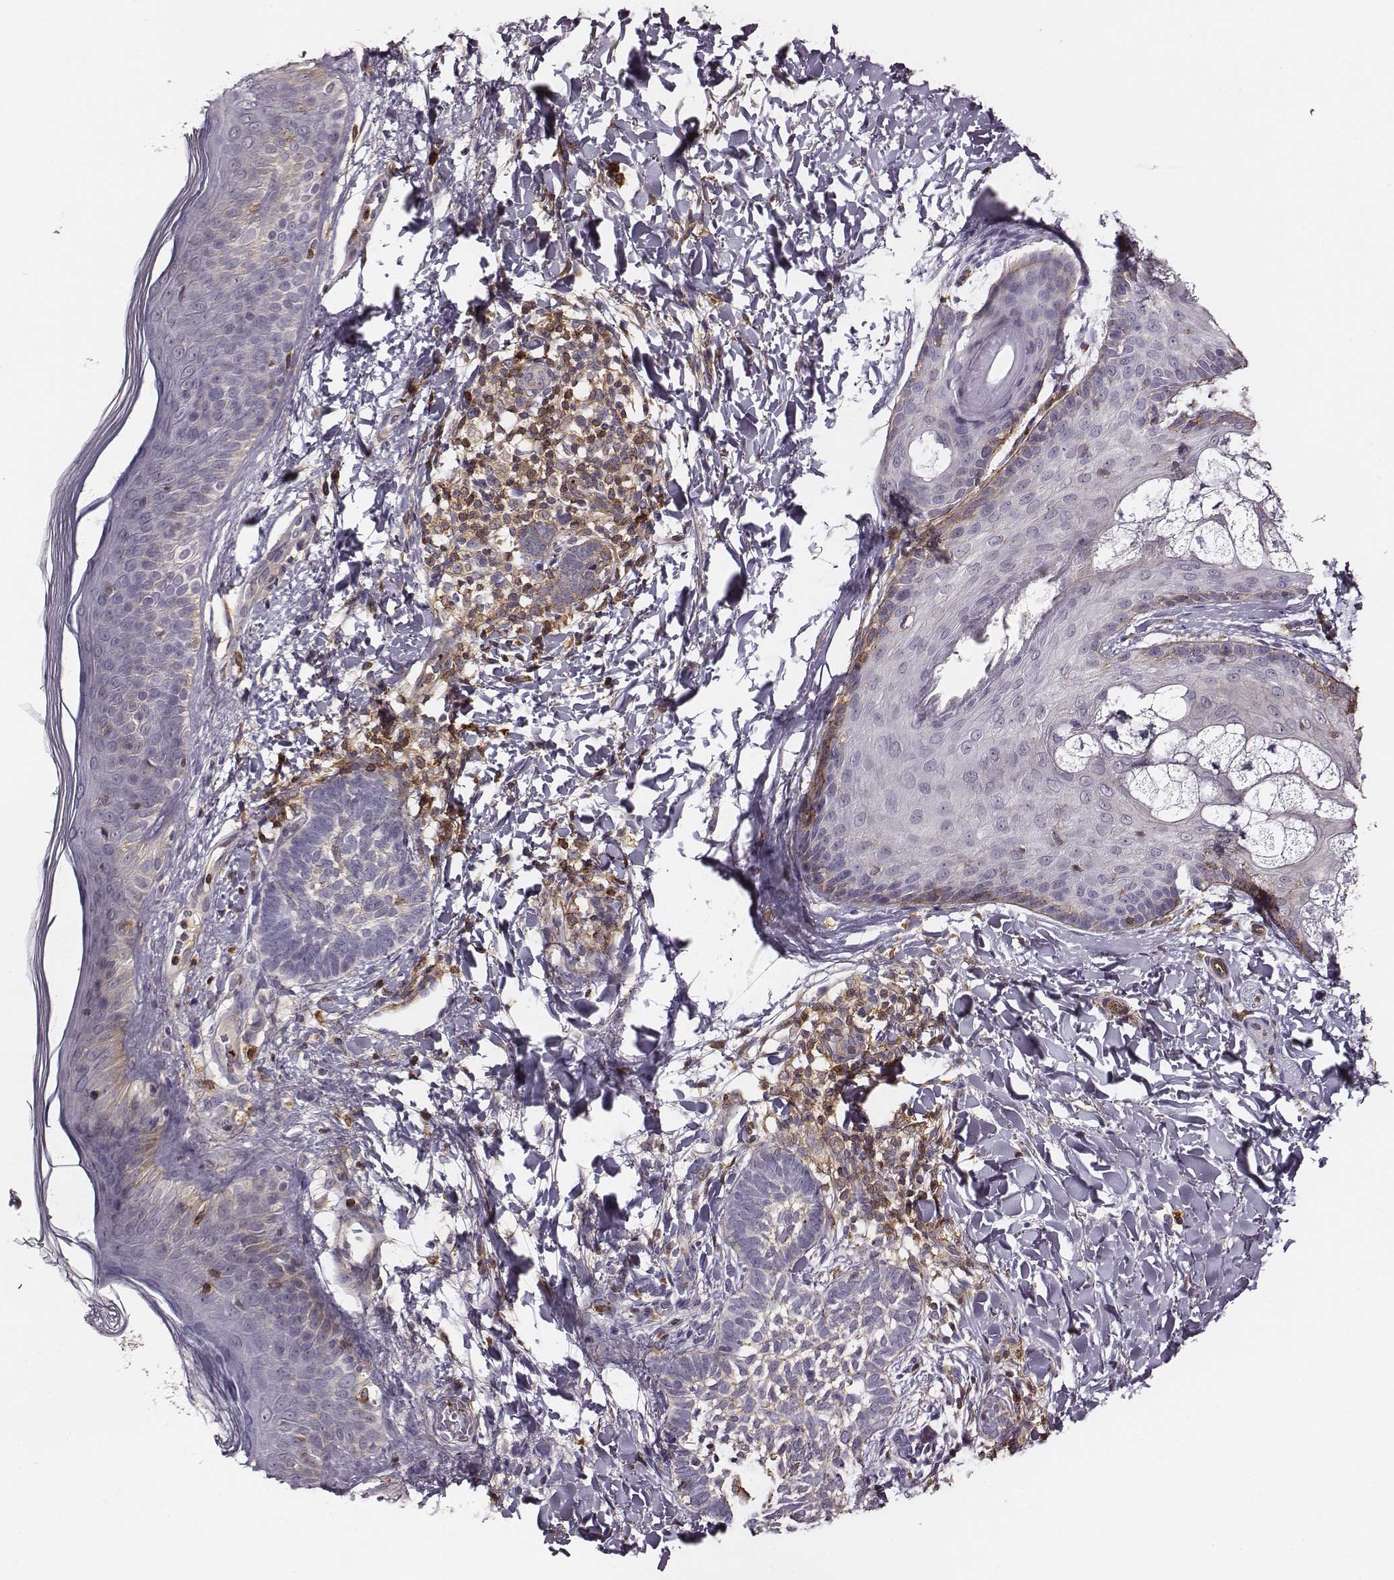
{"staining": {"intensity": "negative", "quantity": "none", "location": "none"}, "tissue": "skin cancer", "cell_type": "Tumor cells", "image_type": "cancer", "snomed": [{"axis": "morphology", "description": "Normal tissue, NOS"}, {"axis": "morphology", "description": "Basal cell carcinoma"}, {"axis": "topography", "description": "Skin"}], "caption": "Human skin cancer (basal cell carcinoma) stained for a protein using IHC reveals no expression in tumor cells.", "gene": "ZYX", "patient": {"sex": "male", "age": 46}}